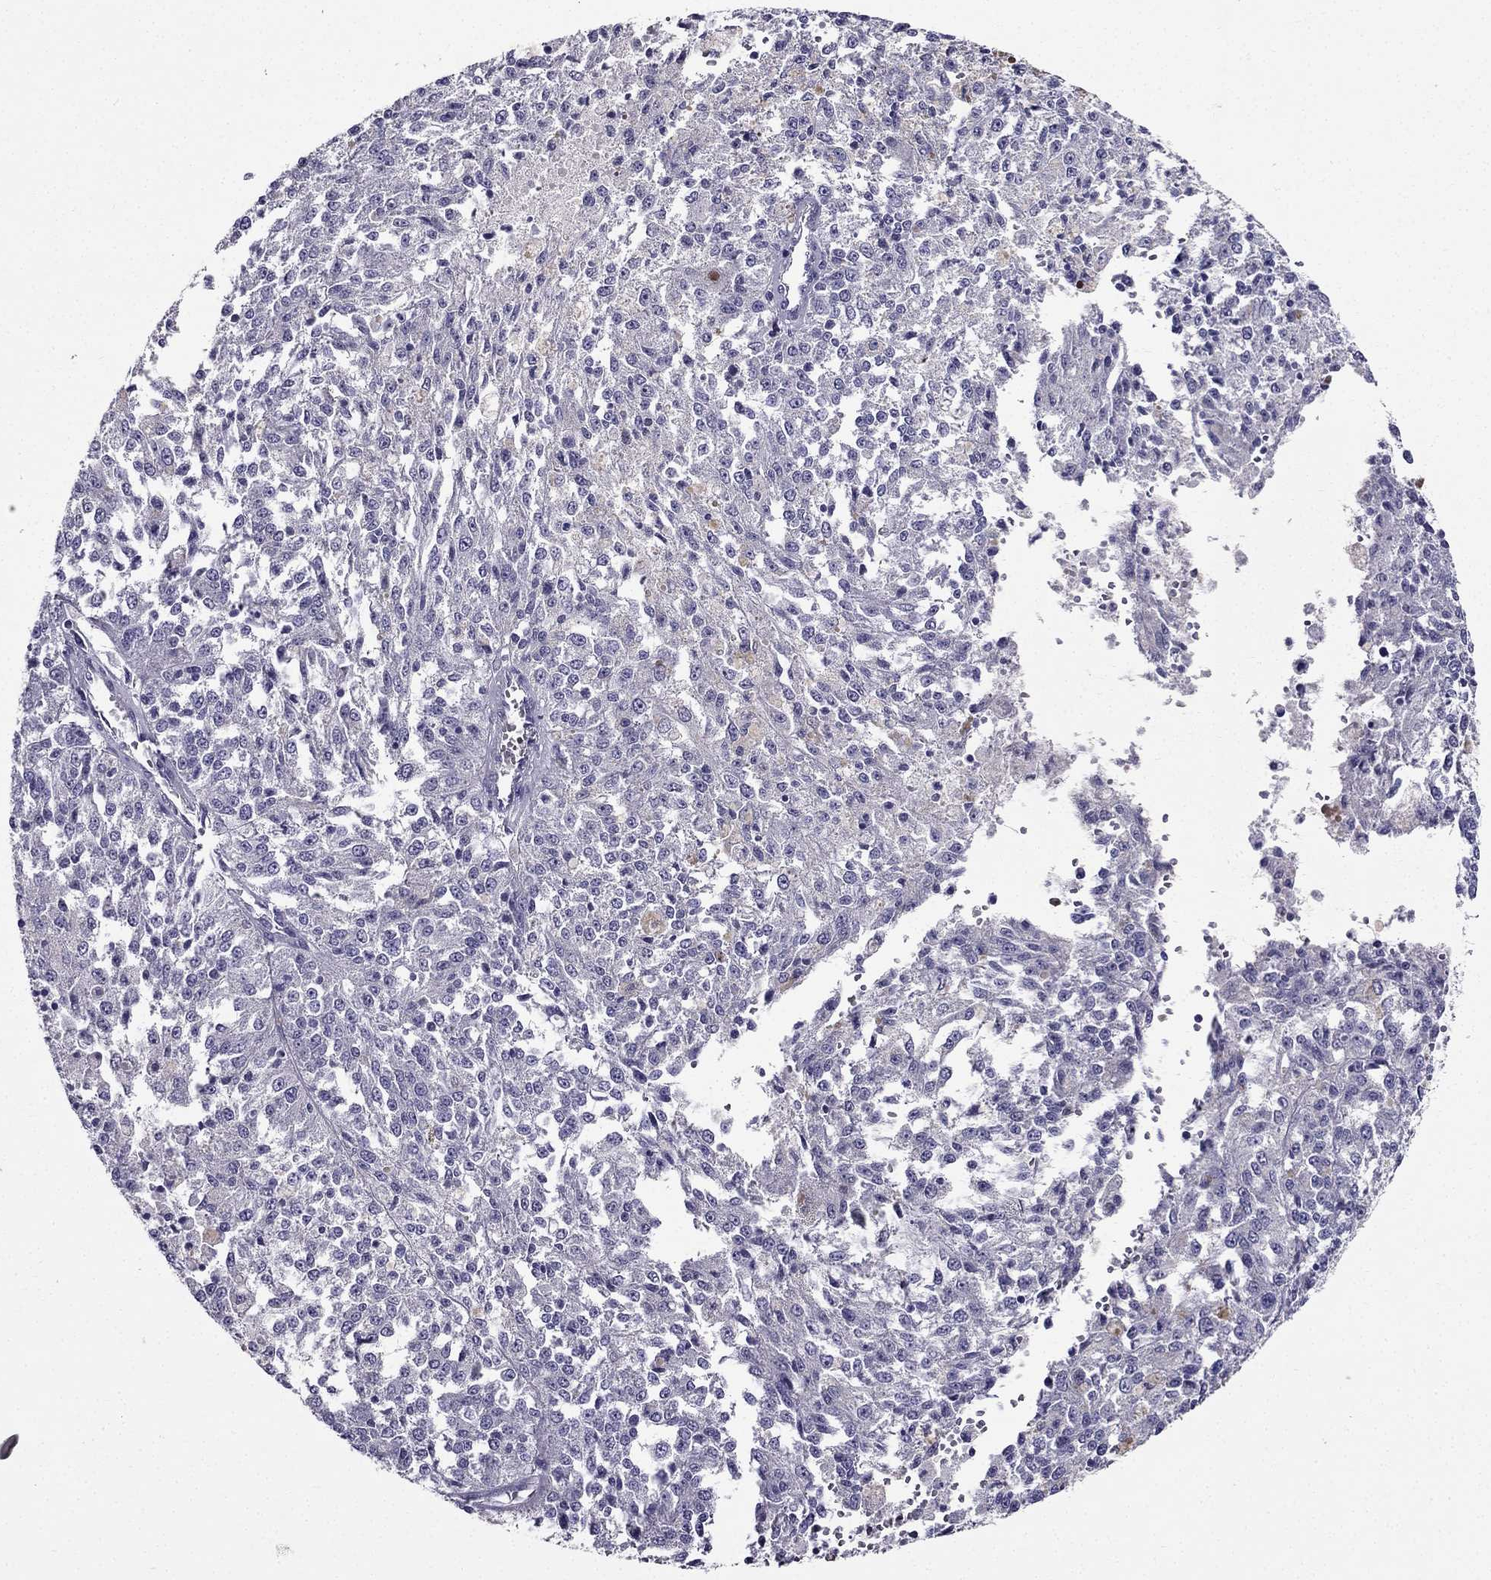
{"staining": {"intensity": "negative", "quantity": "none", "location": "none"}, "tissue": "melanoma", "cell_type": "Tumor cells", "image_type": "cancer", "snomed": [{"axis": "morphology", "description": "Malignant melanoma, Metastatic site"}, {"axis": "topography", "description": "Lymph node"}], "caption": "This is an IHC micrograph of melanoma. There is no staining in tumor cells.", "gene": "AAK1", "patient": {"sex": "female", "age": 64}}